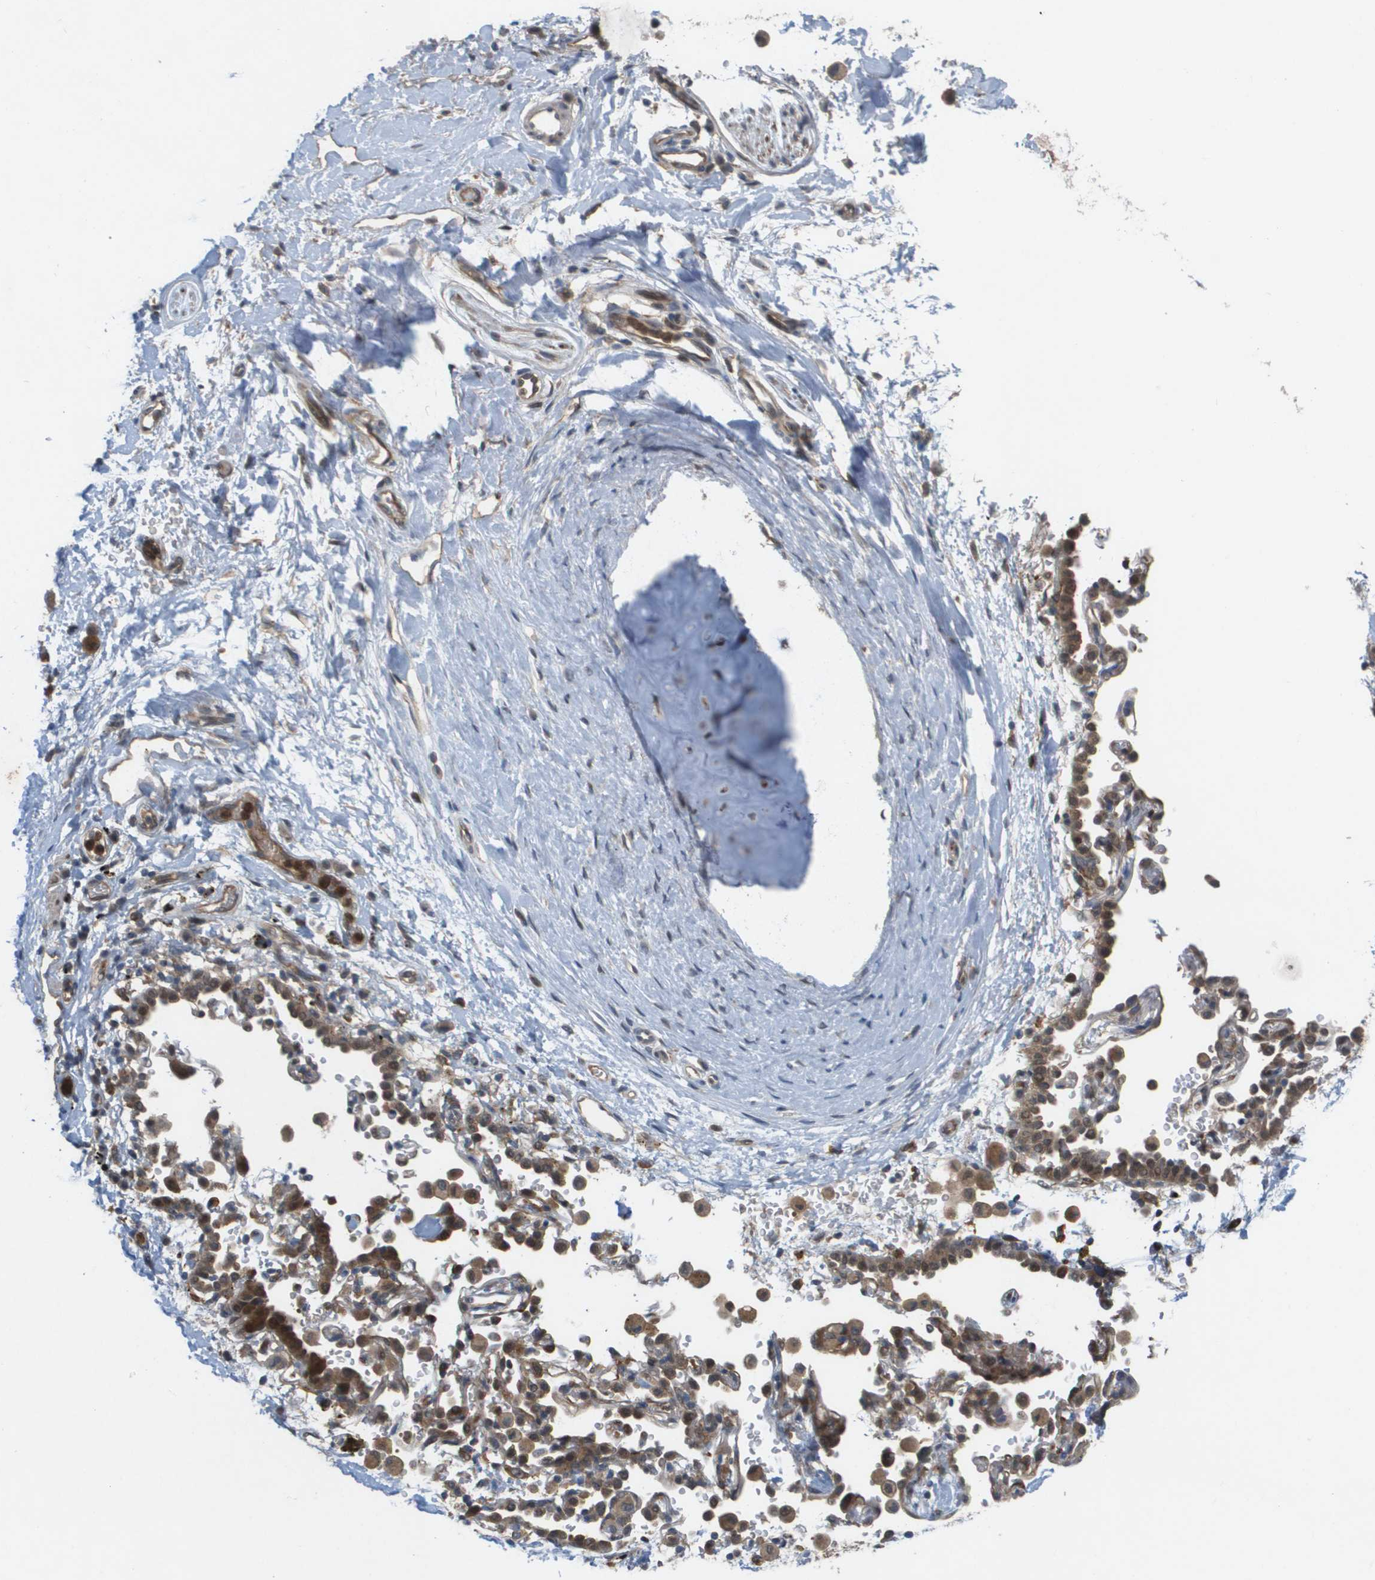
{"staining": {"intensity": "weak", "quantity": ">75%", "location": "cytoplasmic/membranous,nuclear"}, "tissue": "adipose tissue", "cell_type": "Adipocytes", "image_type": "normal", "snomed": [{"axis": "morphology", "description": "Normal tissue, NOS"}, {"axis": "topography", "description": "Cartilage tissue"}, {"axis": "topography", "description": "Bronchus"}], "caption": "This photomicrograph reveals benign adipose tissue stained with immunohistochemistry to label a protein in brown. The cytoplasmic/membranous,nuclear of adipocytes show weak positivity for the protein. Nuclei are counter-stained blue.", "gene": "PALD1", "patient": {"sex": "female", "age": 53}}